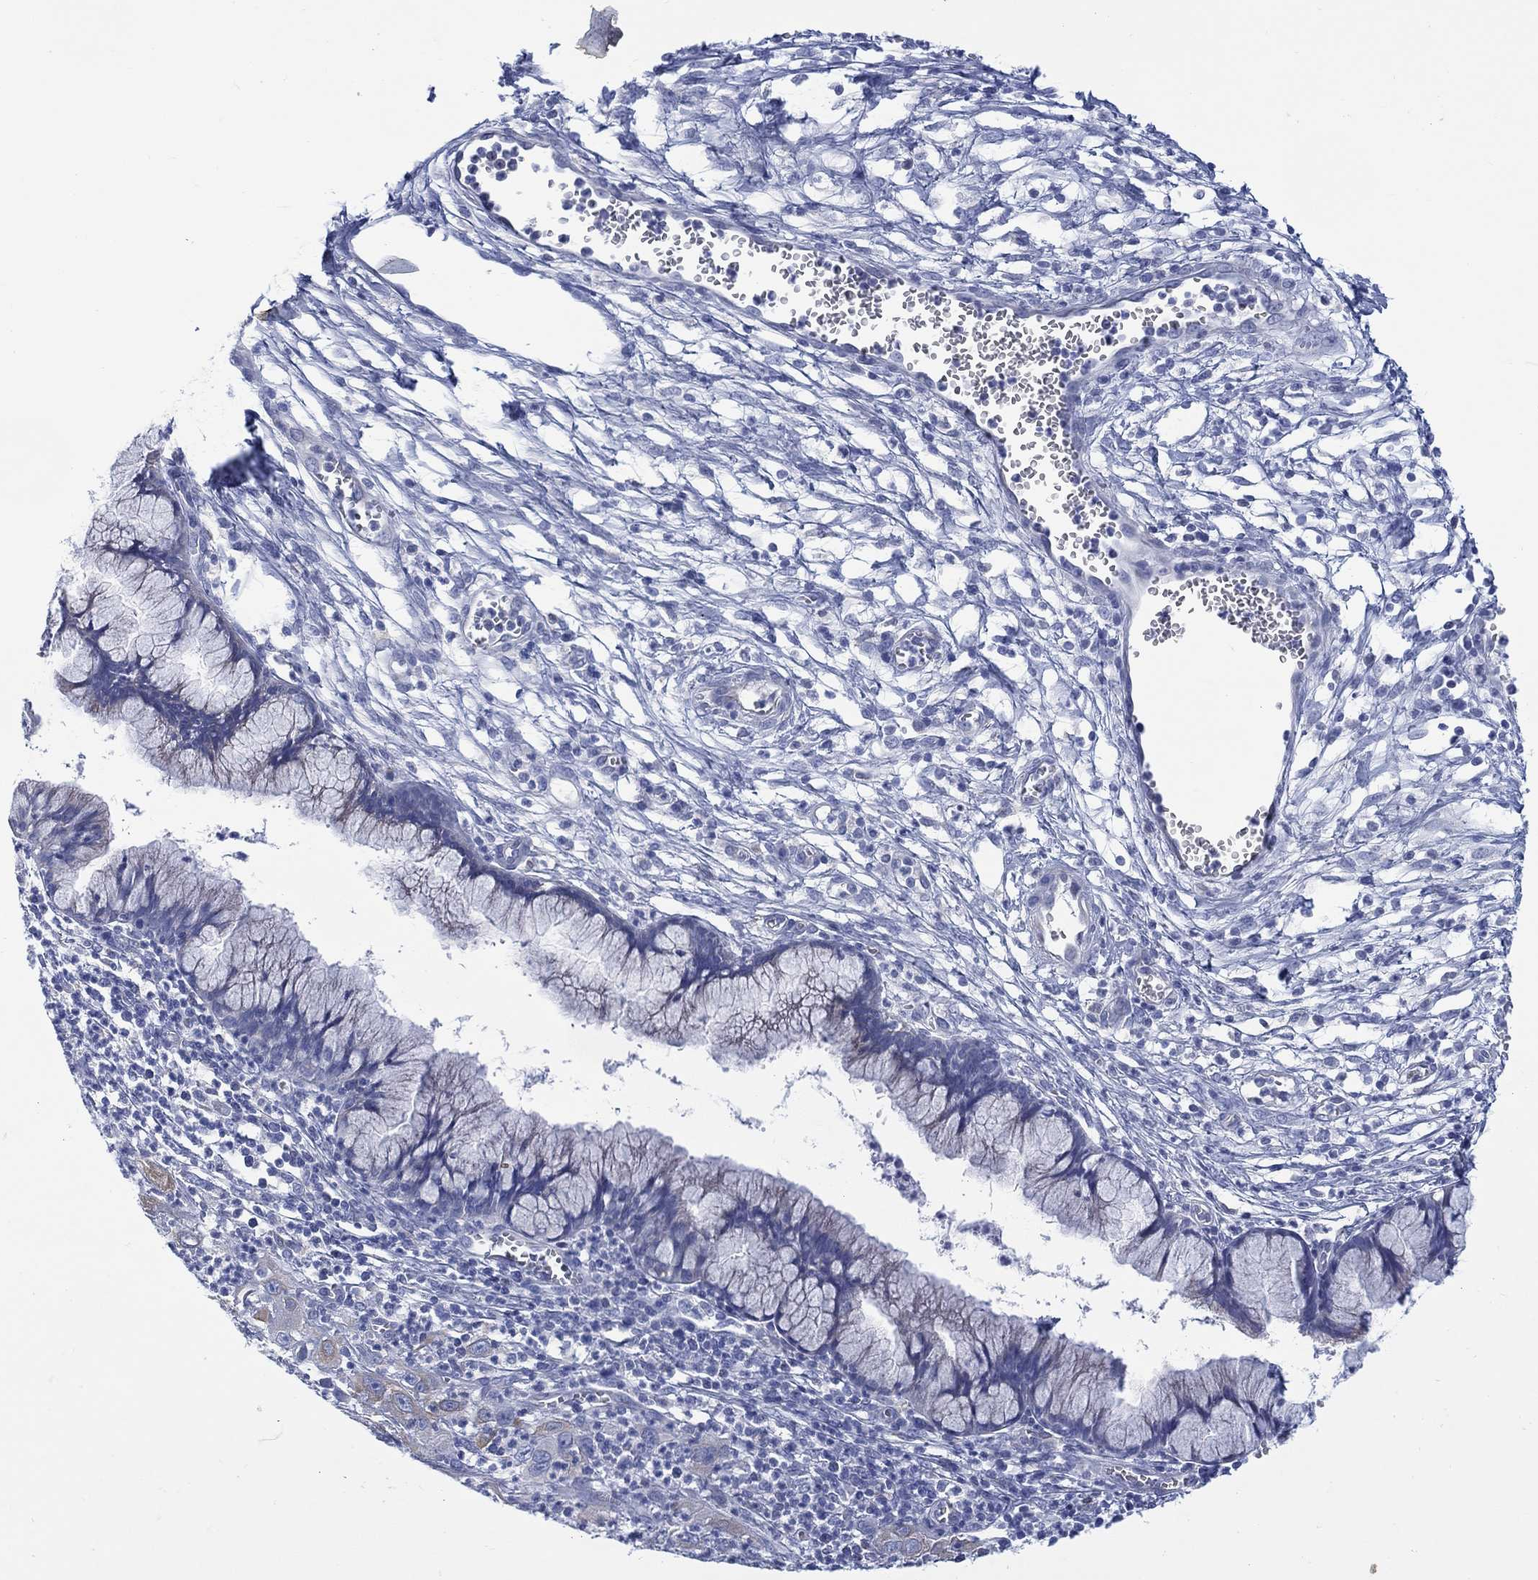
{"staining": {"intensity": "negative", "quantity": "none", "location": "none"}, "tissue": "cervical cancer", "cell_type": "Tumor cells", "image_type": "cancer", "snomed": [{"axis": "morphology", "description": "Squamous cell carcinoma, NOS"}, {"axis": "topography", "description": "Cervix"}], "caption": "The image demonstrates no significant expression in tumor cells of cervical cancer.", "gene": "DDI1", "patient": {"sex": "female", "age": 32}}